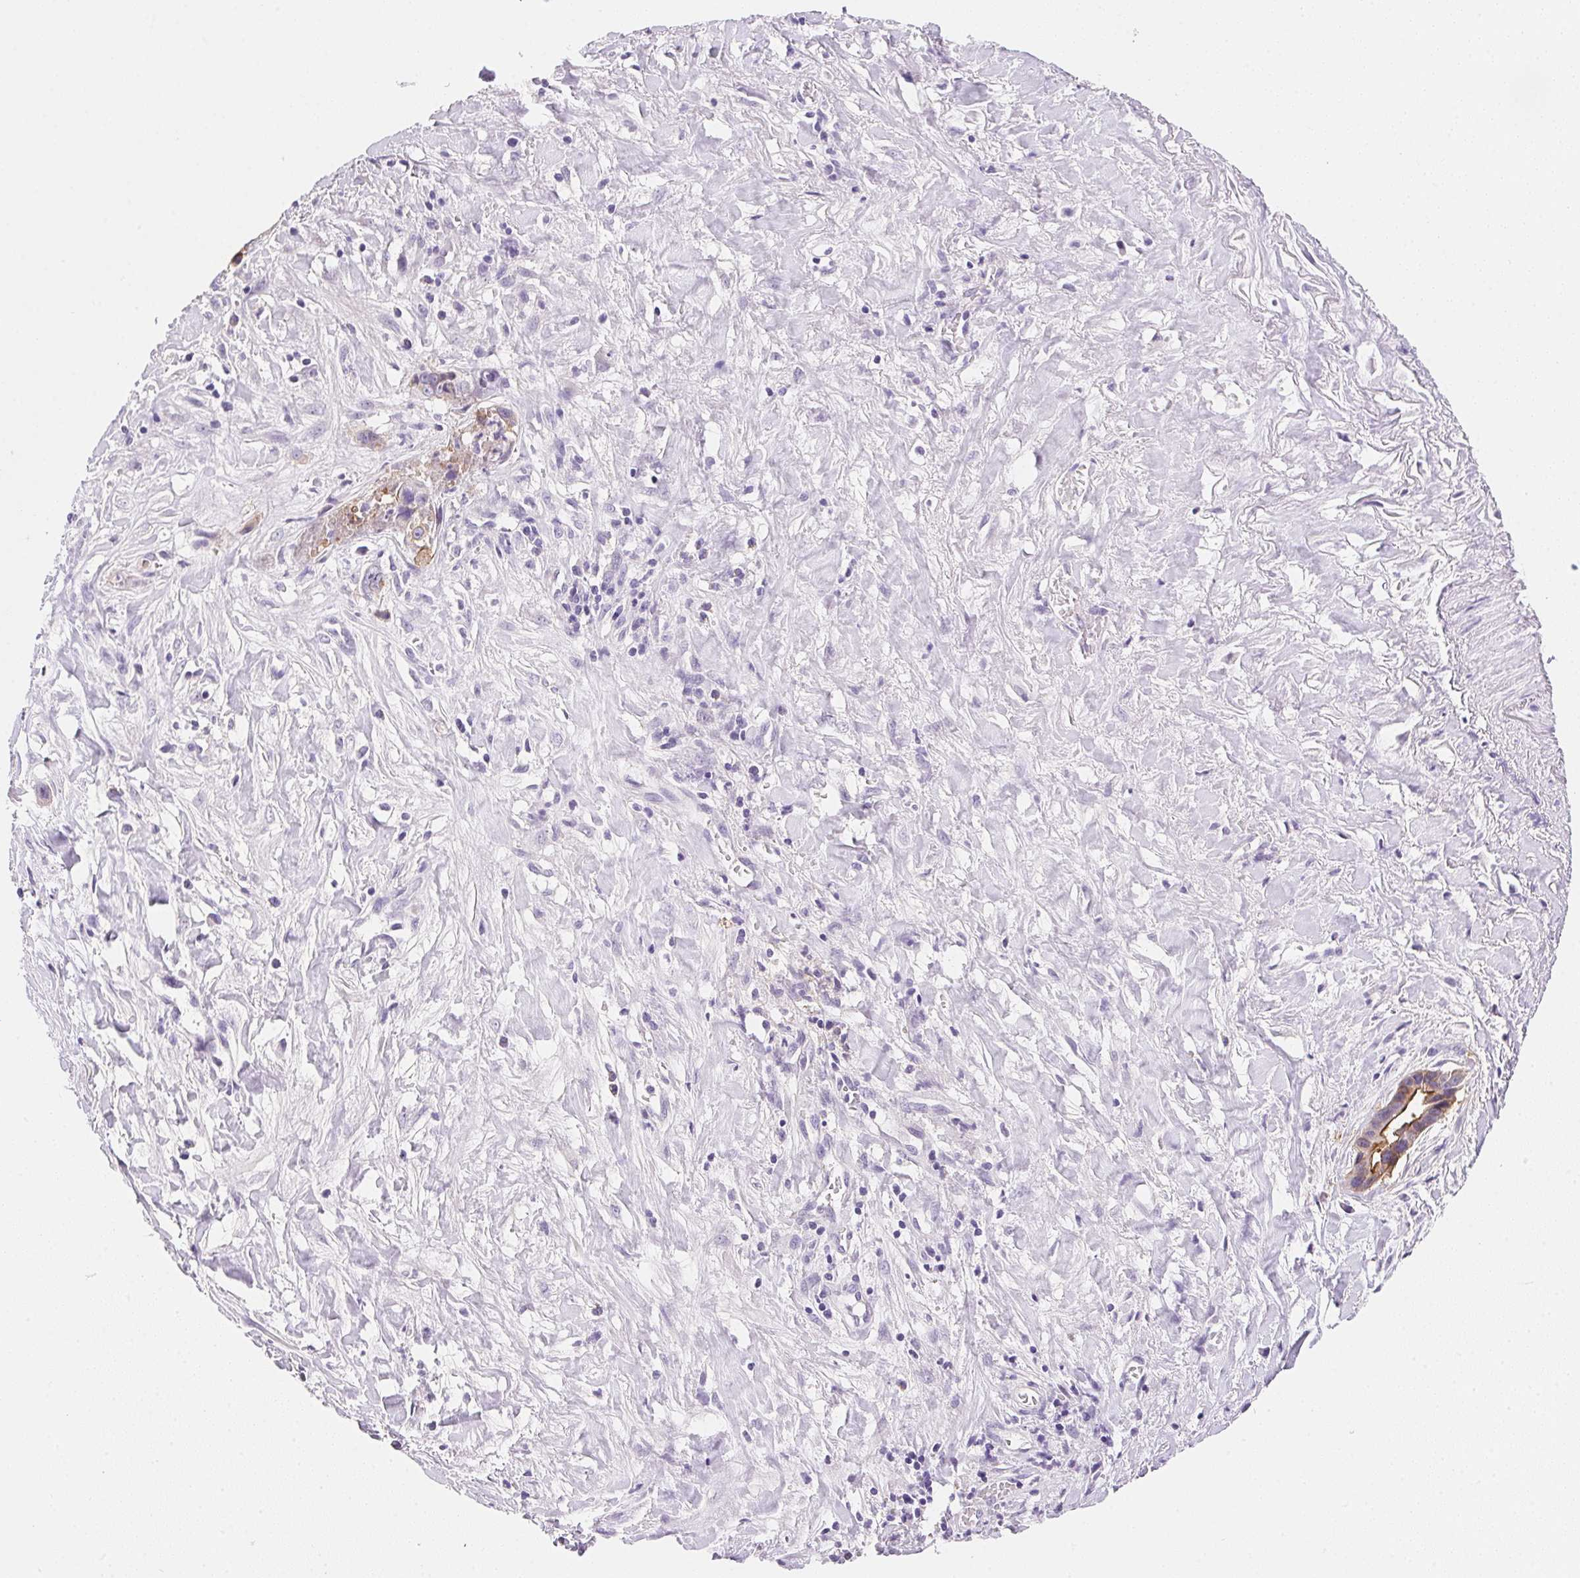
{"staining": {"intensity": "moderate", "quantity": "<25%", "location": "cytoplasmic/membranous"}, "tissue": "liver cancer", "cell_type": "Tumor cells", "image_type": "cancer", "snomed": [{"axis": "morphology", "description": "Cholangiocarcinoma"}, {"axis": "topography", "description": "Liver"}], "caption": "High-magnification brightfield microscopy of liver cancer (cholangiocarcinoma) stained with DAB (brown) and counterstained with hematoxylin (blue). tumor cells exhibit moderate cytoplasmic/membranous expression is identified in about<25% of cells.", "gene": "AQP5", "patient": {"sex": "female", "age": 79}}